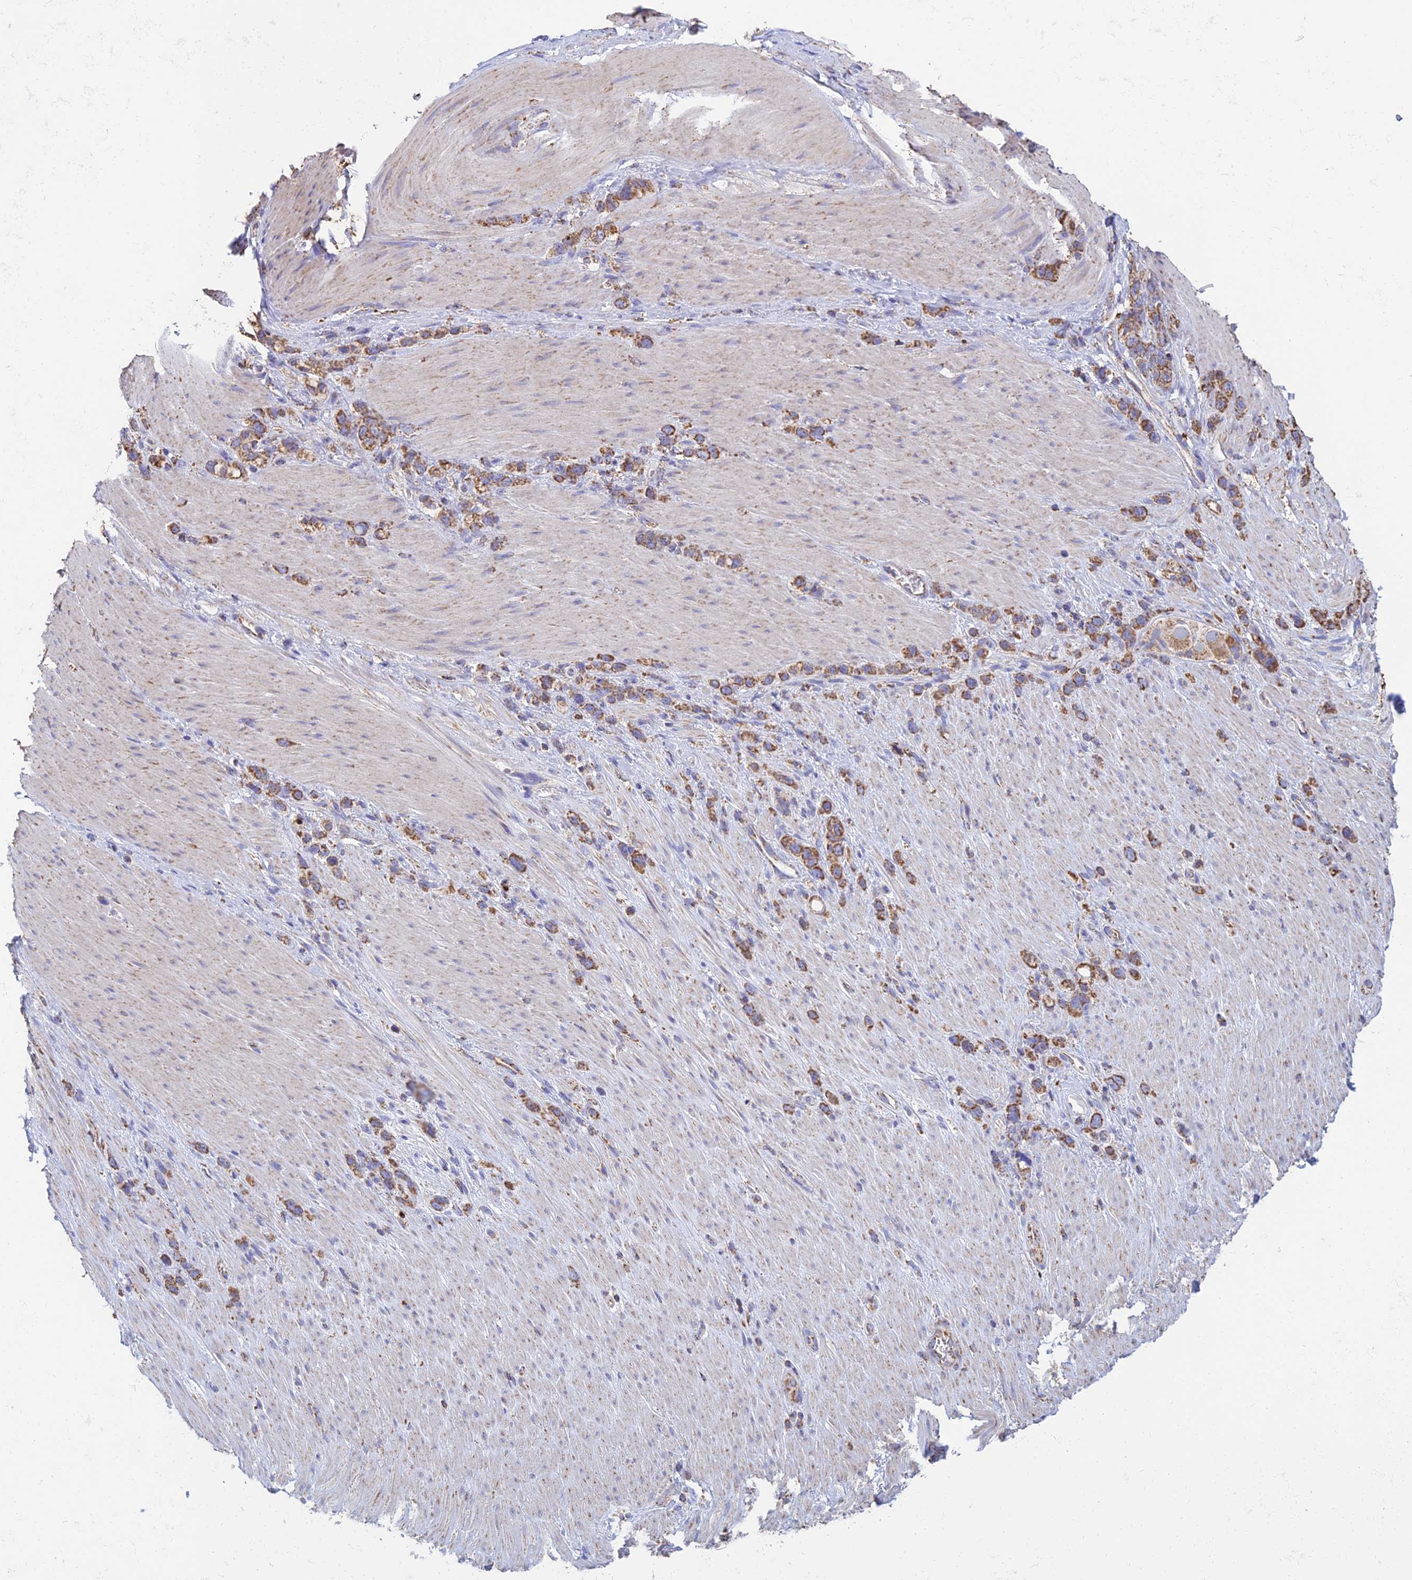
{"staining": {"intensity": "moderate", "quantity": ">75%", "location": "cytoplasmic/membranous"}, "tissue": "stomach cancer", "cell_type": "Tumor cells", "image_type": "cancer", "snomed": [{"axis": "morphology", "description": "Adenocarcinoma, NOS"}, {"axis": "topography", "description": "Stomach"}], "caption": "Human stomach cancer (adenocarcinoma) stained with a brown dye demonstrates moderate cytoplasmic/membranous positive staining in about >75% of tumor cells.", "gene": "OR2W3", "patient": {"sex": "female", "age": 65}}